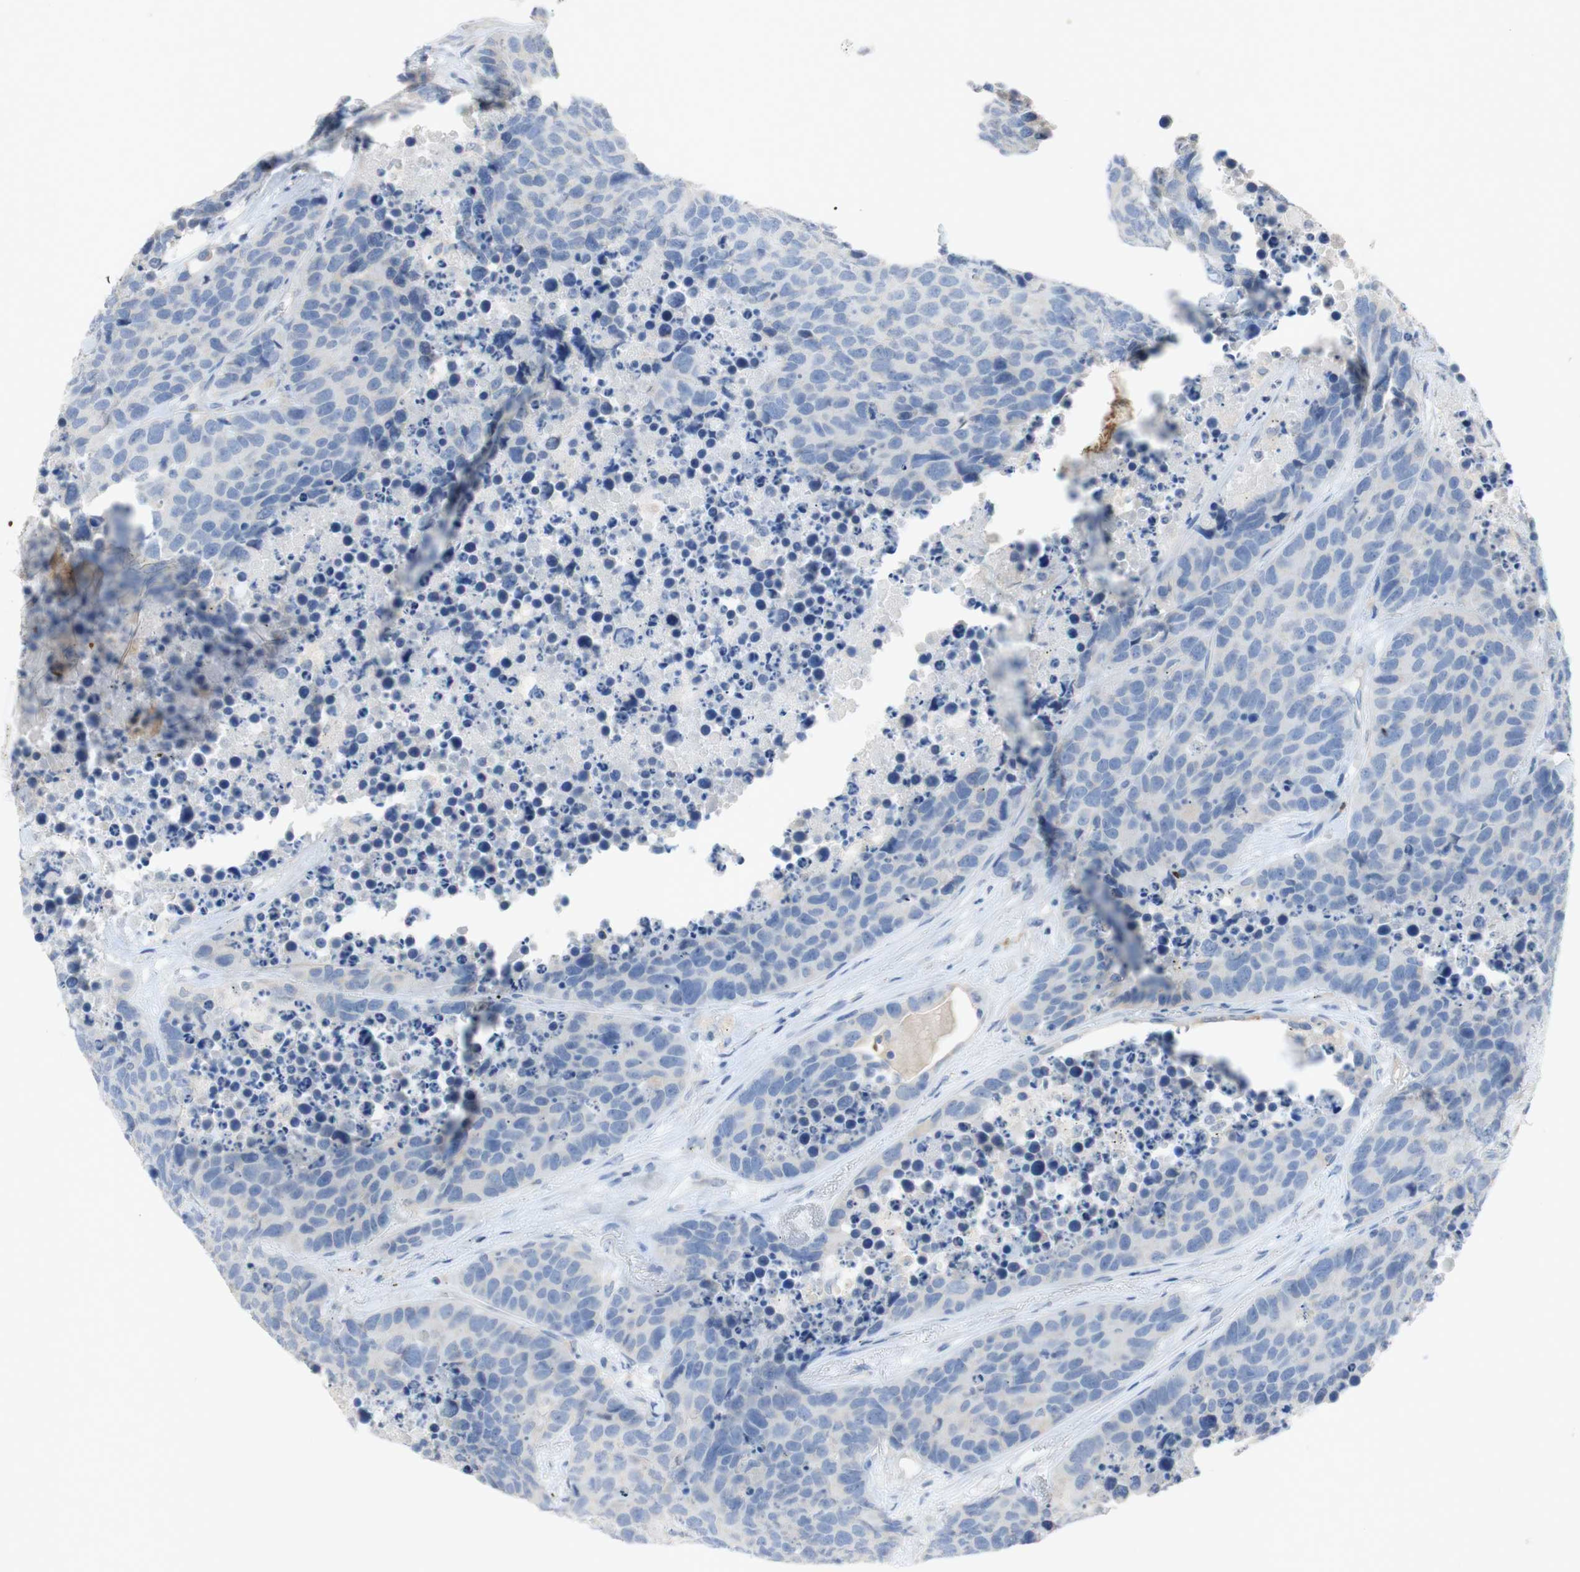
{"staining": {"intensity": "negative", "quantity": "none", "location": "none"}, "tissue": "carcinoid", "cell_type": "Tumor cells", "image_type": "cancer", "snomed": [{"axis": "morphology", "description": "Carcinoid, malignant, NOS"}, {"axis": "topography", "description": "Lung"}], "caption": "This micrograph is of malignant carcinoid stained with immunohistochemistry (IHC) to label a protein in brown with the nuclei are counter-stained blue. There is no positivity in tumor cells. The staining was performed using DAB (3,3'-diaminobenzidine) to visualize the protein expression in brown, while the nuclei were stained in blue with hematoxylin (Magnification: 20x).", "gene": "EPO", "patient": {"sex": "male", "age": 60}}